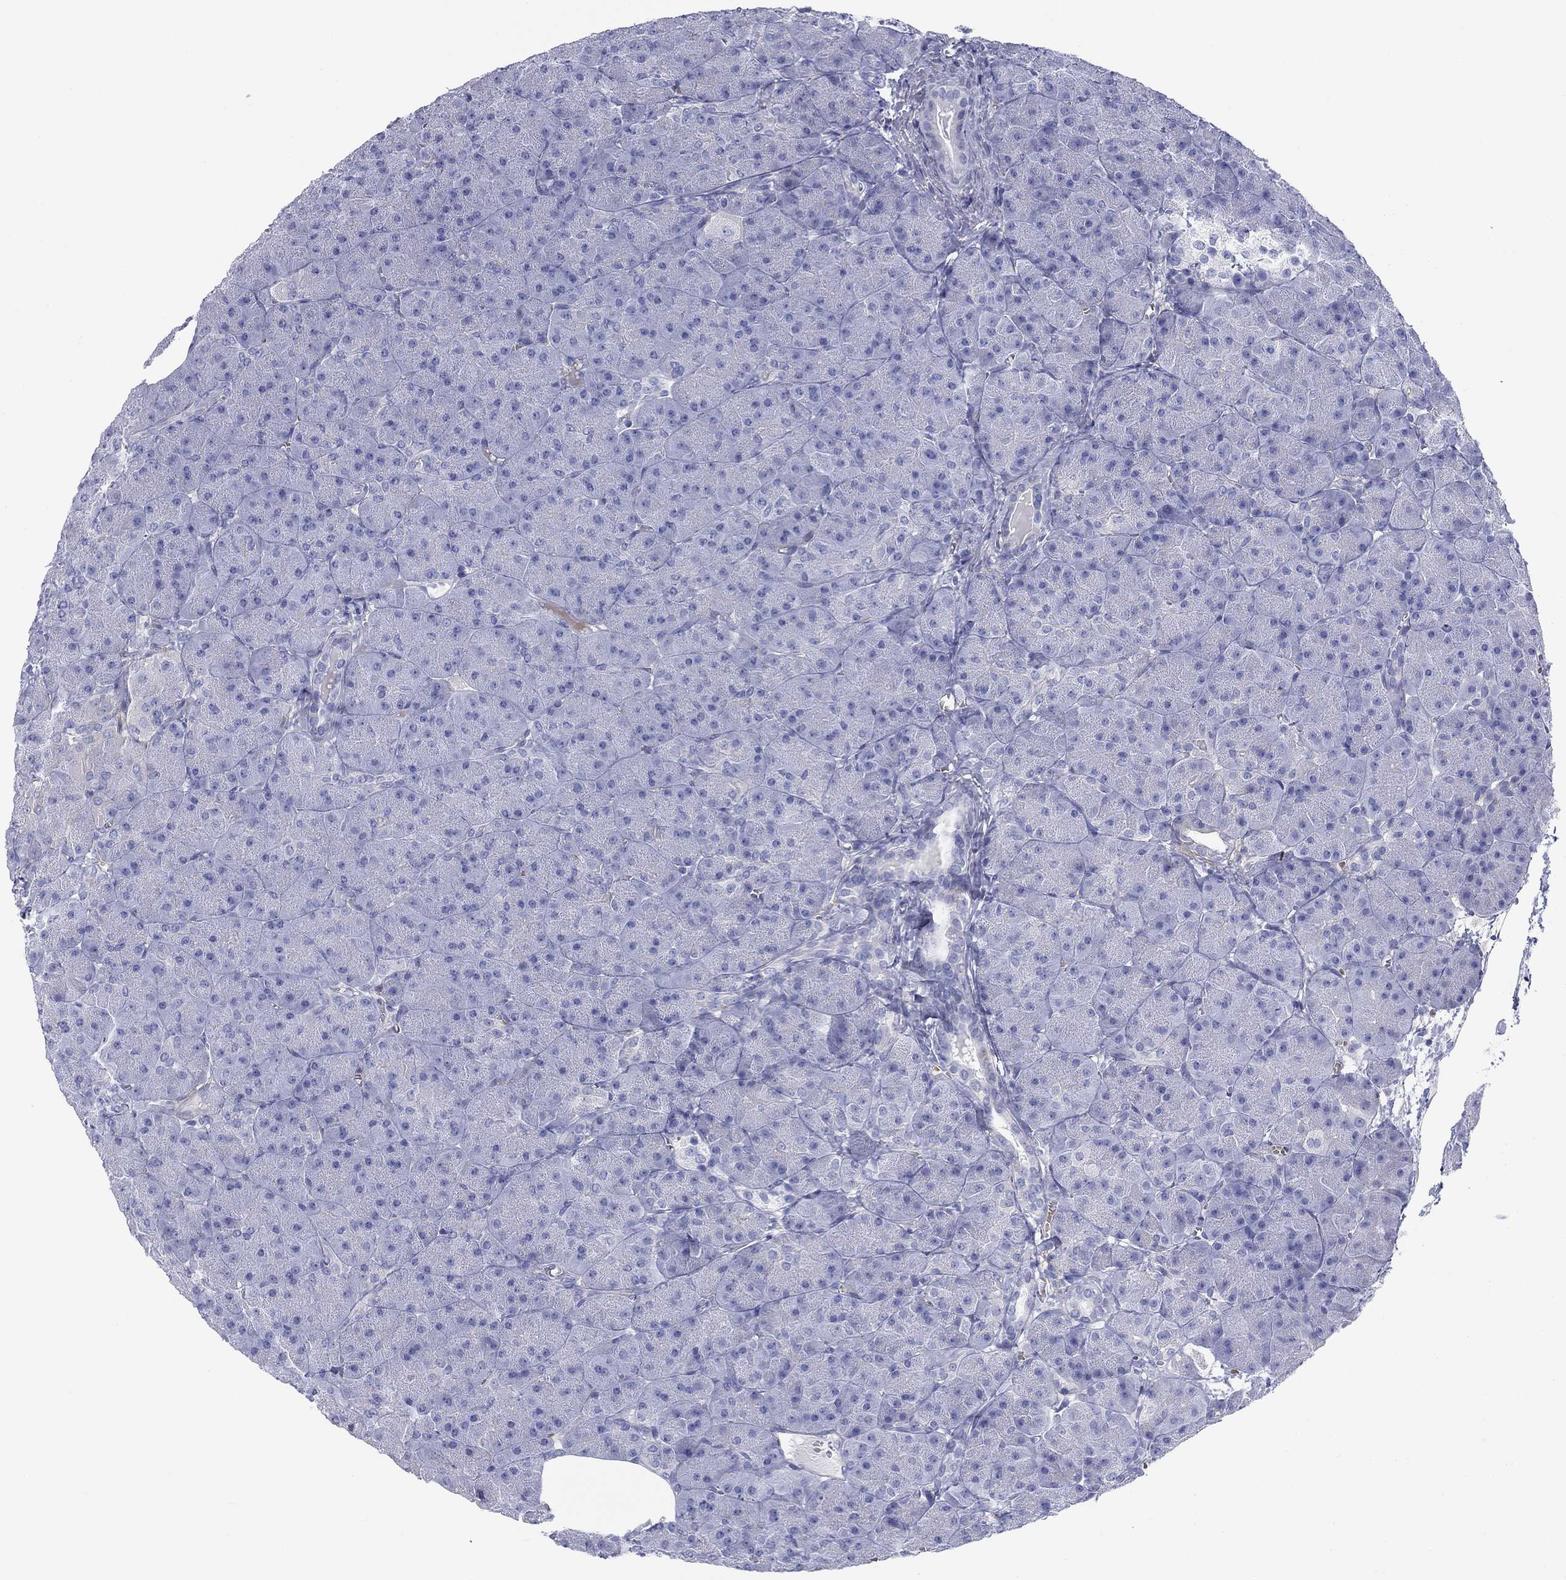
{"staining": {"intensity": "negative", "quantity": "none", "location": "none"}, "tissue": "pancreas", "cell_type": "Exocrine glandular cells", "image_type": "normal", "snomed": [{"axis": "morphology", "description": "Normal tissue, NOS"}, {"axis": "topography", "description": "Pancreas"}], "caption": "IHC photomicrograph of normal pancreas: human pancreas stained with DAB (3,3'-diaminobenzidine) displays no significant protein staining in exocrine glandular cells.", "gene": "GPC1", "patient": {"sex": "male", "age": 61}}